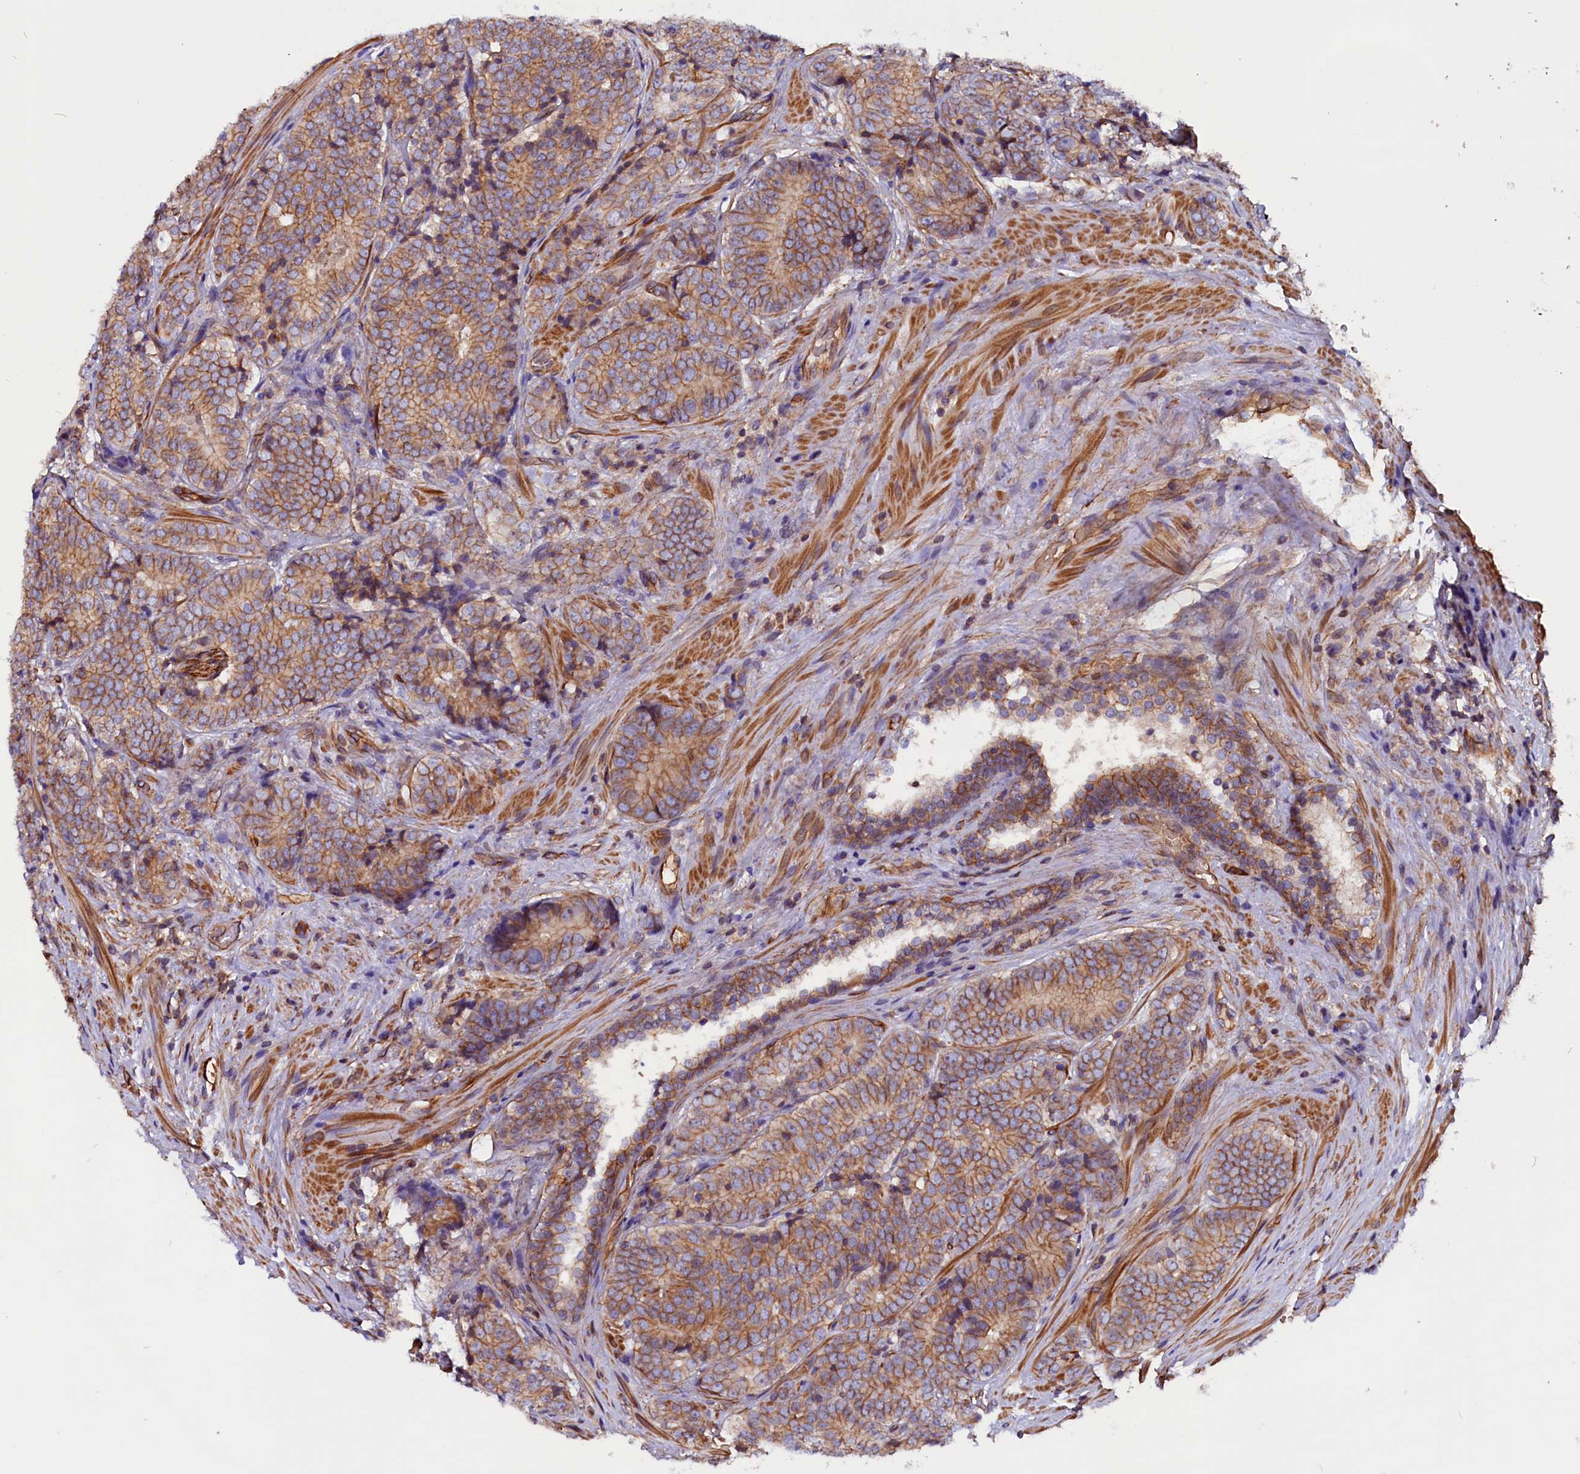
{"staining": {"intensity": "moderate", "quantity": ">75%", "location": "cytoplasmic/membranous"}, "tissue": "prostate cancer", "cell_type": "Tumor cells", "image_type": "cancer", "snomed": [{"axis": "morphology", "description": "Adenocarcinoma, High grade"}, {"axis": "topography", "description": "Prostate"}], "caption": "Immunohistochemistry histopathology image of human prostate cancer stained for a protein (brown), which exhibits medium levels of moderate cytoplasmic/membranous staining in approximately >75% of tumor cells.", "gene": "ZNF749", "patient": {"sex": "male", "age": 56}}